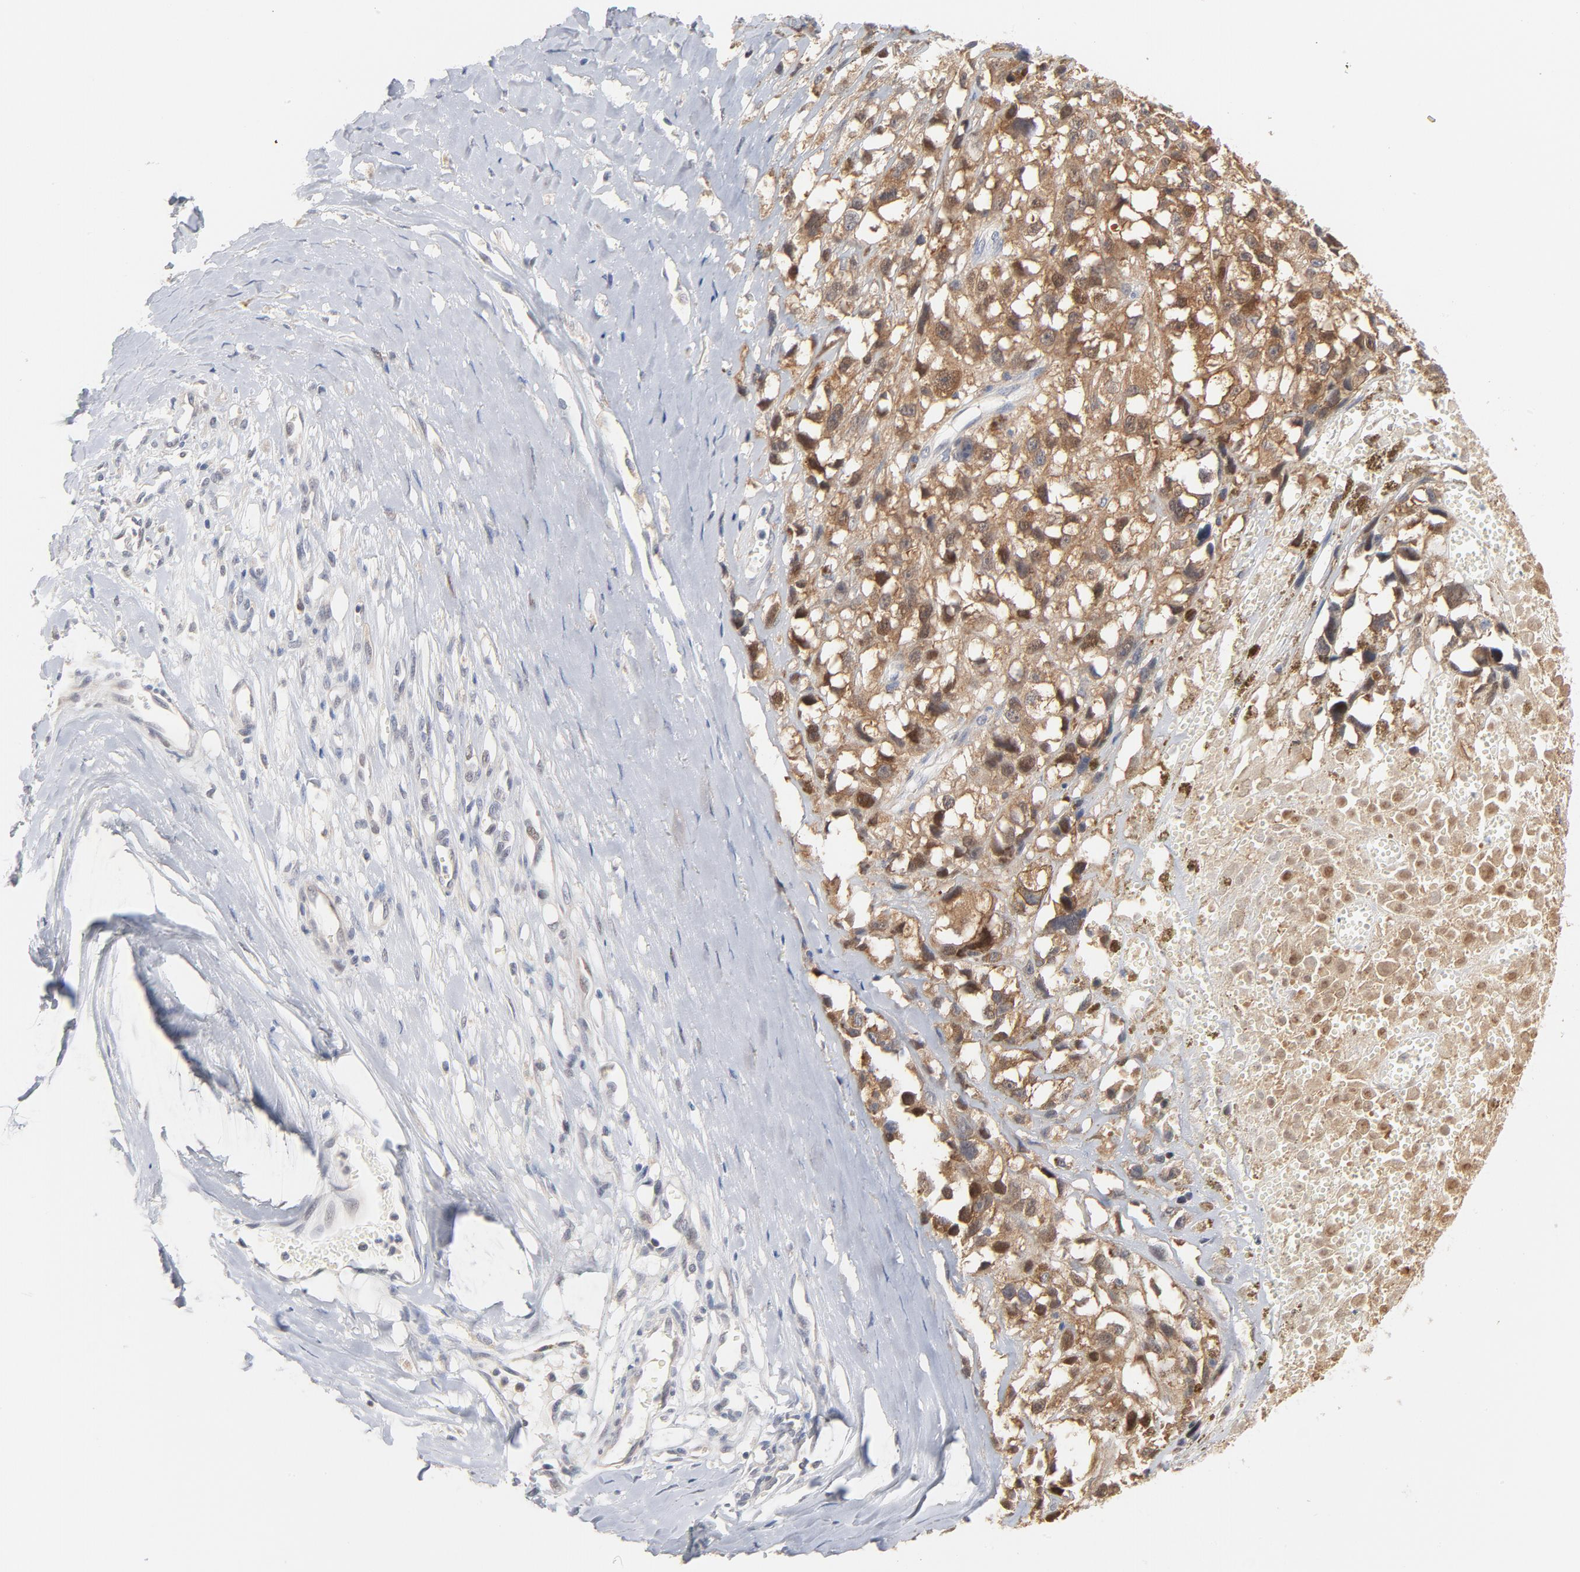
{"staining": {"intensity": "weak", "quantity": ">75%", "location": "cytoplasmic/membranous"}, "tissue": "melanoma", "cell_type": "Tumor cells", "image_type": "cancer", "snomed": [{"axis": "morphology", "description": "Malignant melanoma, Metastatic site"}, {"axis": "topography", "description": "Lymph node"}], "caption": "Malignant melanoma (metastatic site) stained with a brown dye shows weak cytoplasmic/membranous positive expression in approximately >75% of tumor cells.", "gene": "UBL4A", "patient": {"sex": "male", "age": 59}}